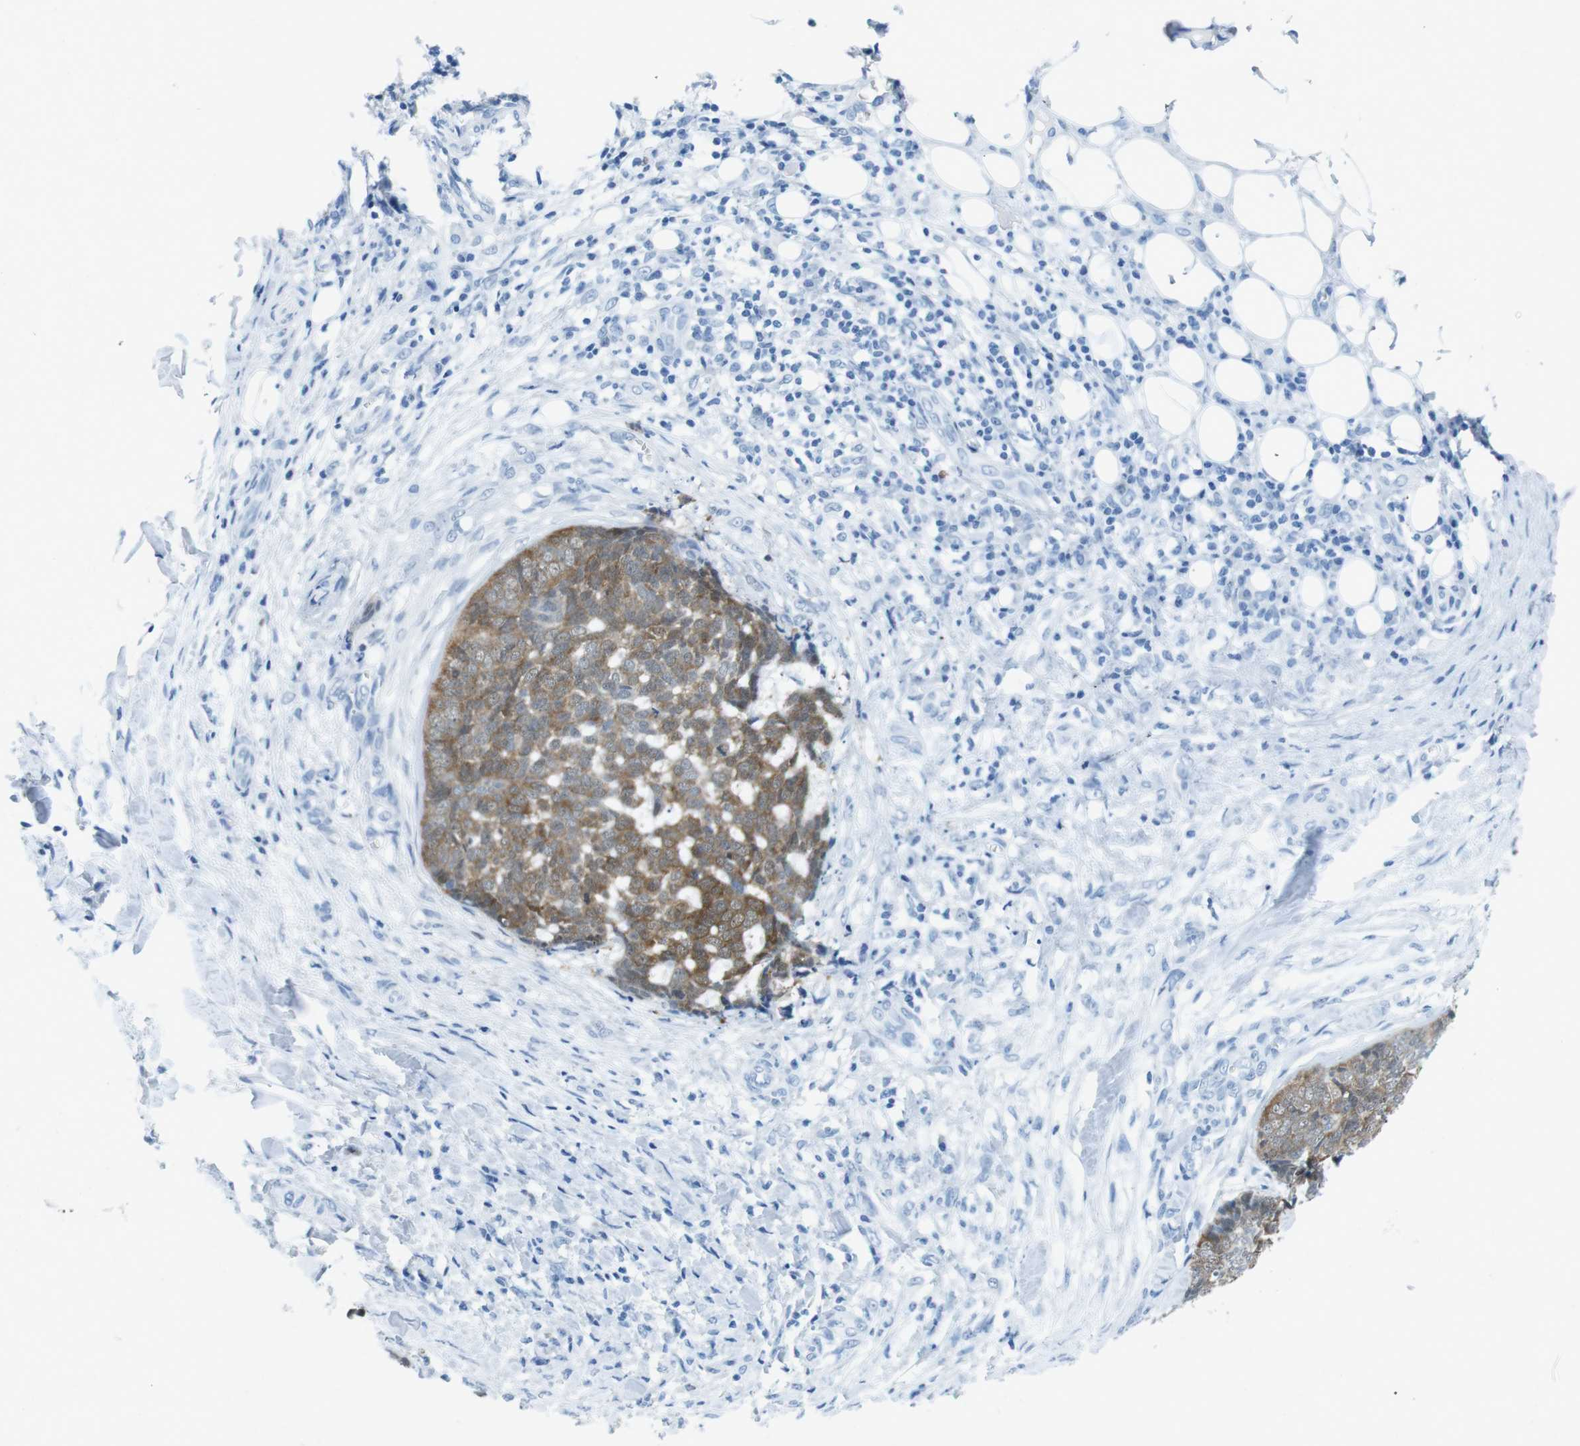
{"staining": {"intensity": "moderate", "quantity": ">75%", "location": "cytoplasmic/membranous"}, "tissue": "skin cancer", "cell_type": "Tumor cells", "image_type": "cancer", "snomed": [{"axis": "morphology", "description": "Basal cell carcinoma"}, {"axis": "topography", "description": "Skin"}], "caption": "High-power microscopy captured an immunohistochemistry (IHC) histopathology image of basal cell carcinoma (skin), revealing moderate cytoplasmic/membranous expression in about >75% of tumor cells. (Brightfield microscopy of DAB IHC at high magnification).", "gene": "CTAG1B", "patient": {"sex": "male", "age": 84}}